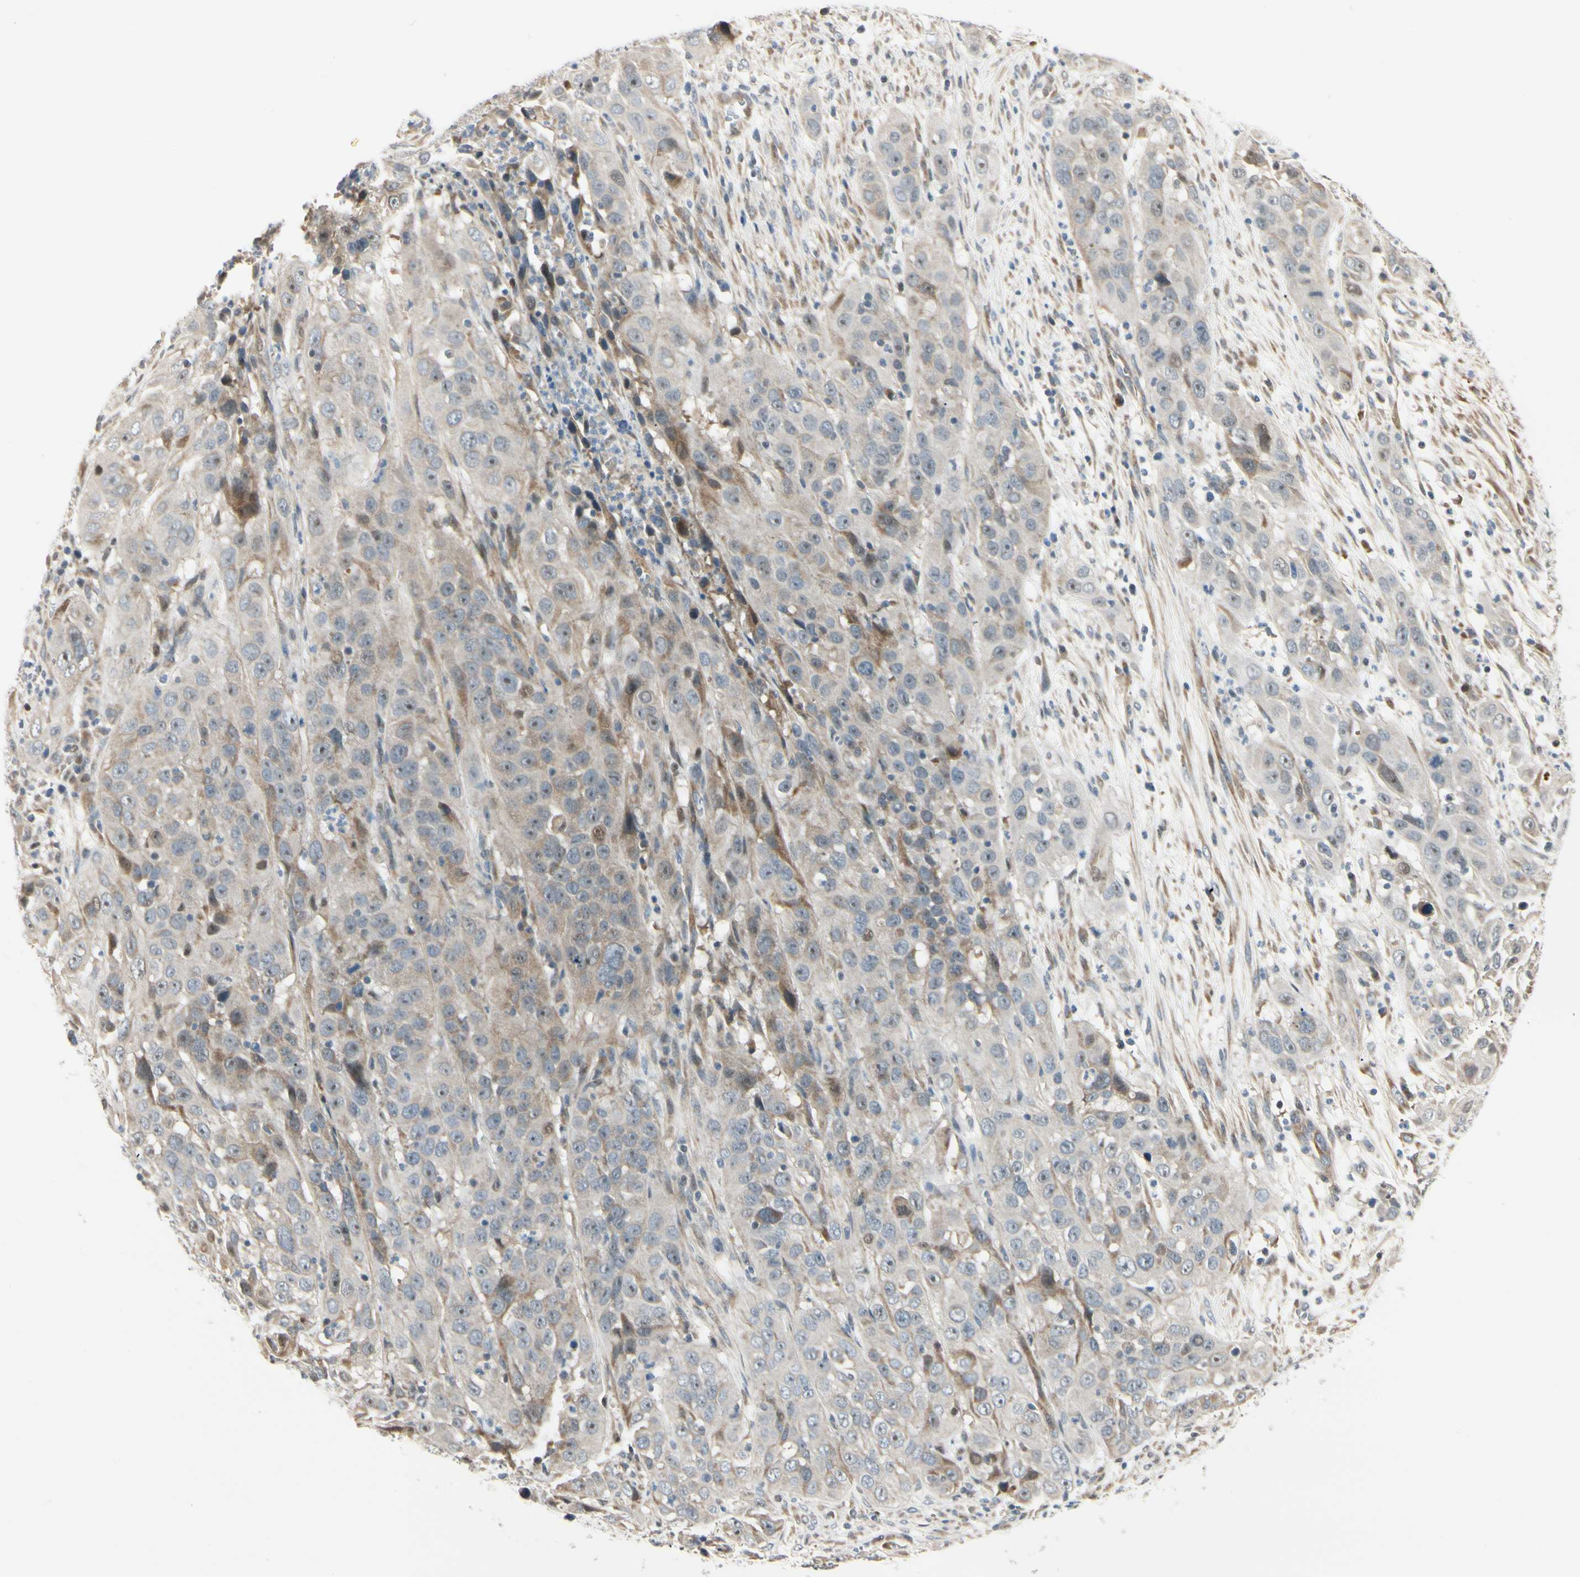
{"staining": {"intensity": "weak", "quantity": ">75%", "location": "cytoplasmic/membranous"}, "tissue": "cervical cancer", "cell_type": "Tumor cells", "image_type": "cancer", "snomed": [{"axis": "morphology", "description": "Squamous cell carcinoma, NOS"}, {"axis": "topography", "description": "Cervix"}], "caption": "IHC histopathology image of neoplastic tissue: squamous cell carcinoma (cervical) stained using immunohistochemistry exhibits low levels of weak protein expression localized specifically in the cytoplasmic/membranous of tumor cells, appearing as a cytoplasmic/membranous brown color.", "gene": "P4HA3", "patient": {"sex": "female", "age": 32}}